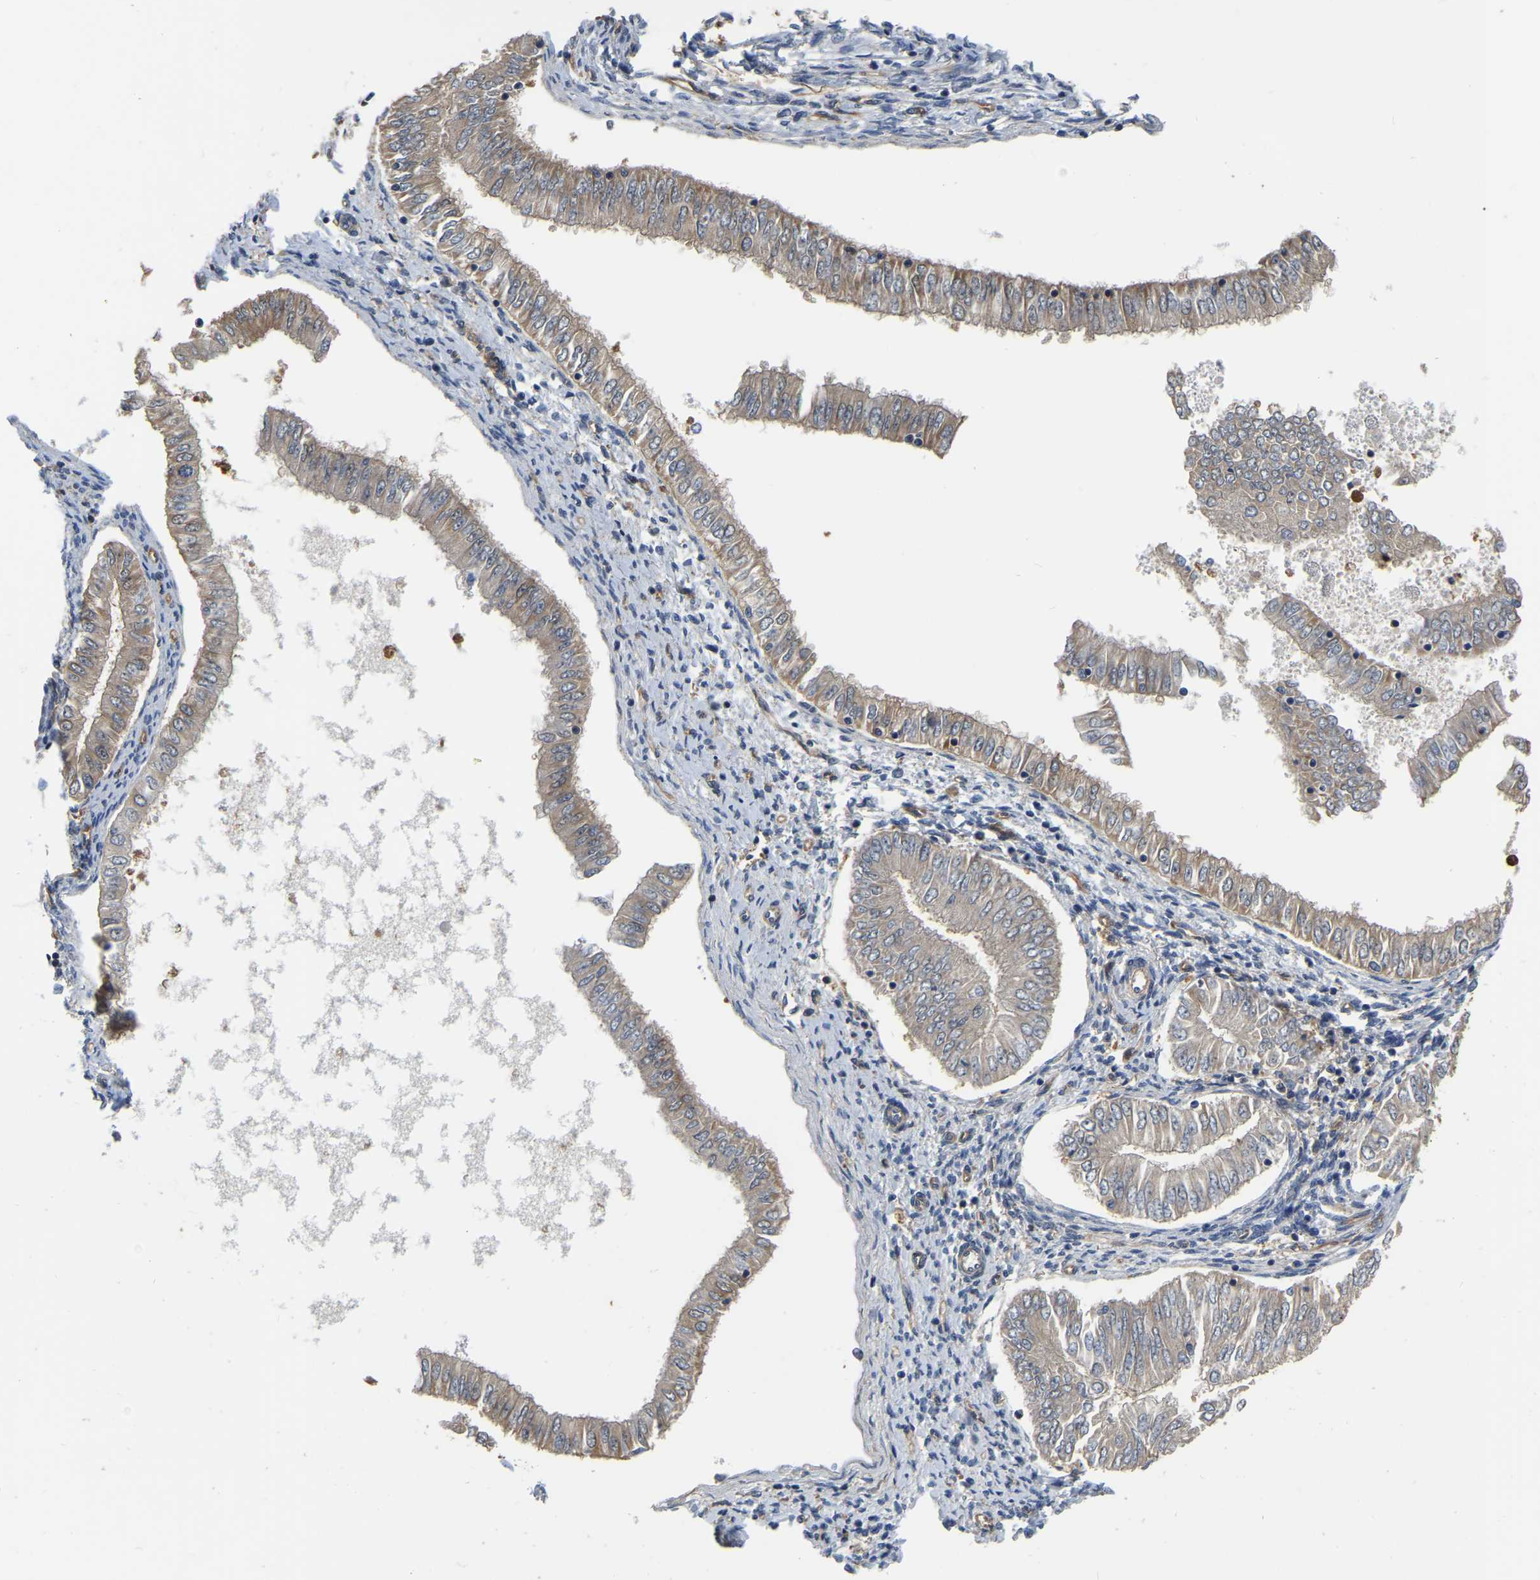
{"staining": {"intensity": "negative", "quantity": "none", "location": "none"}, "tissue": "endometrial cancer", "cell_type": "Tumor cells", "image_type": "cancer", "snomed": [{"axis": "morphology", "description": "Adenocarcinoma, NOS"}, {"axis": "topography", "description": "Endometrium"}], "caption": "An immunohistochemistry (IHC) histopathology image of adenocarcinoma (endometrial) is shown. There is no staining in tumor cells of adenocarcinoma (endometrial).", "gene": "GARS1", "patient": {"sex": "female", "age": 53}}